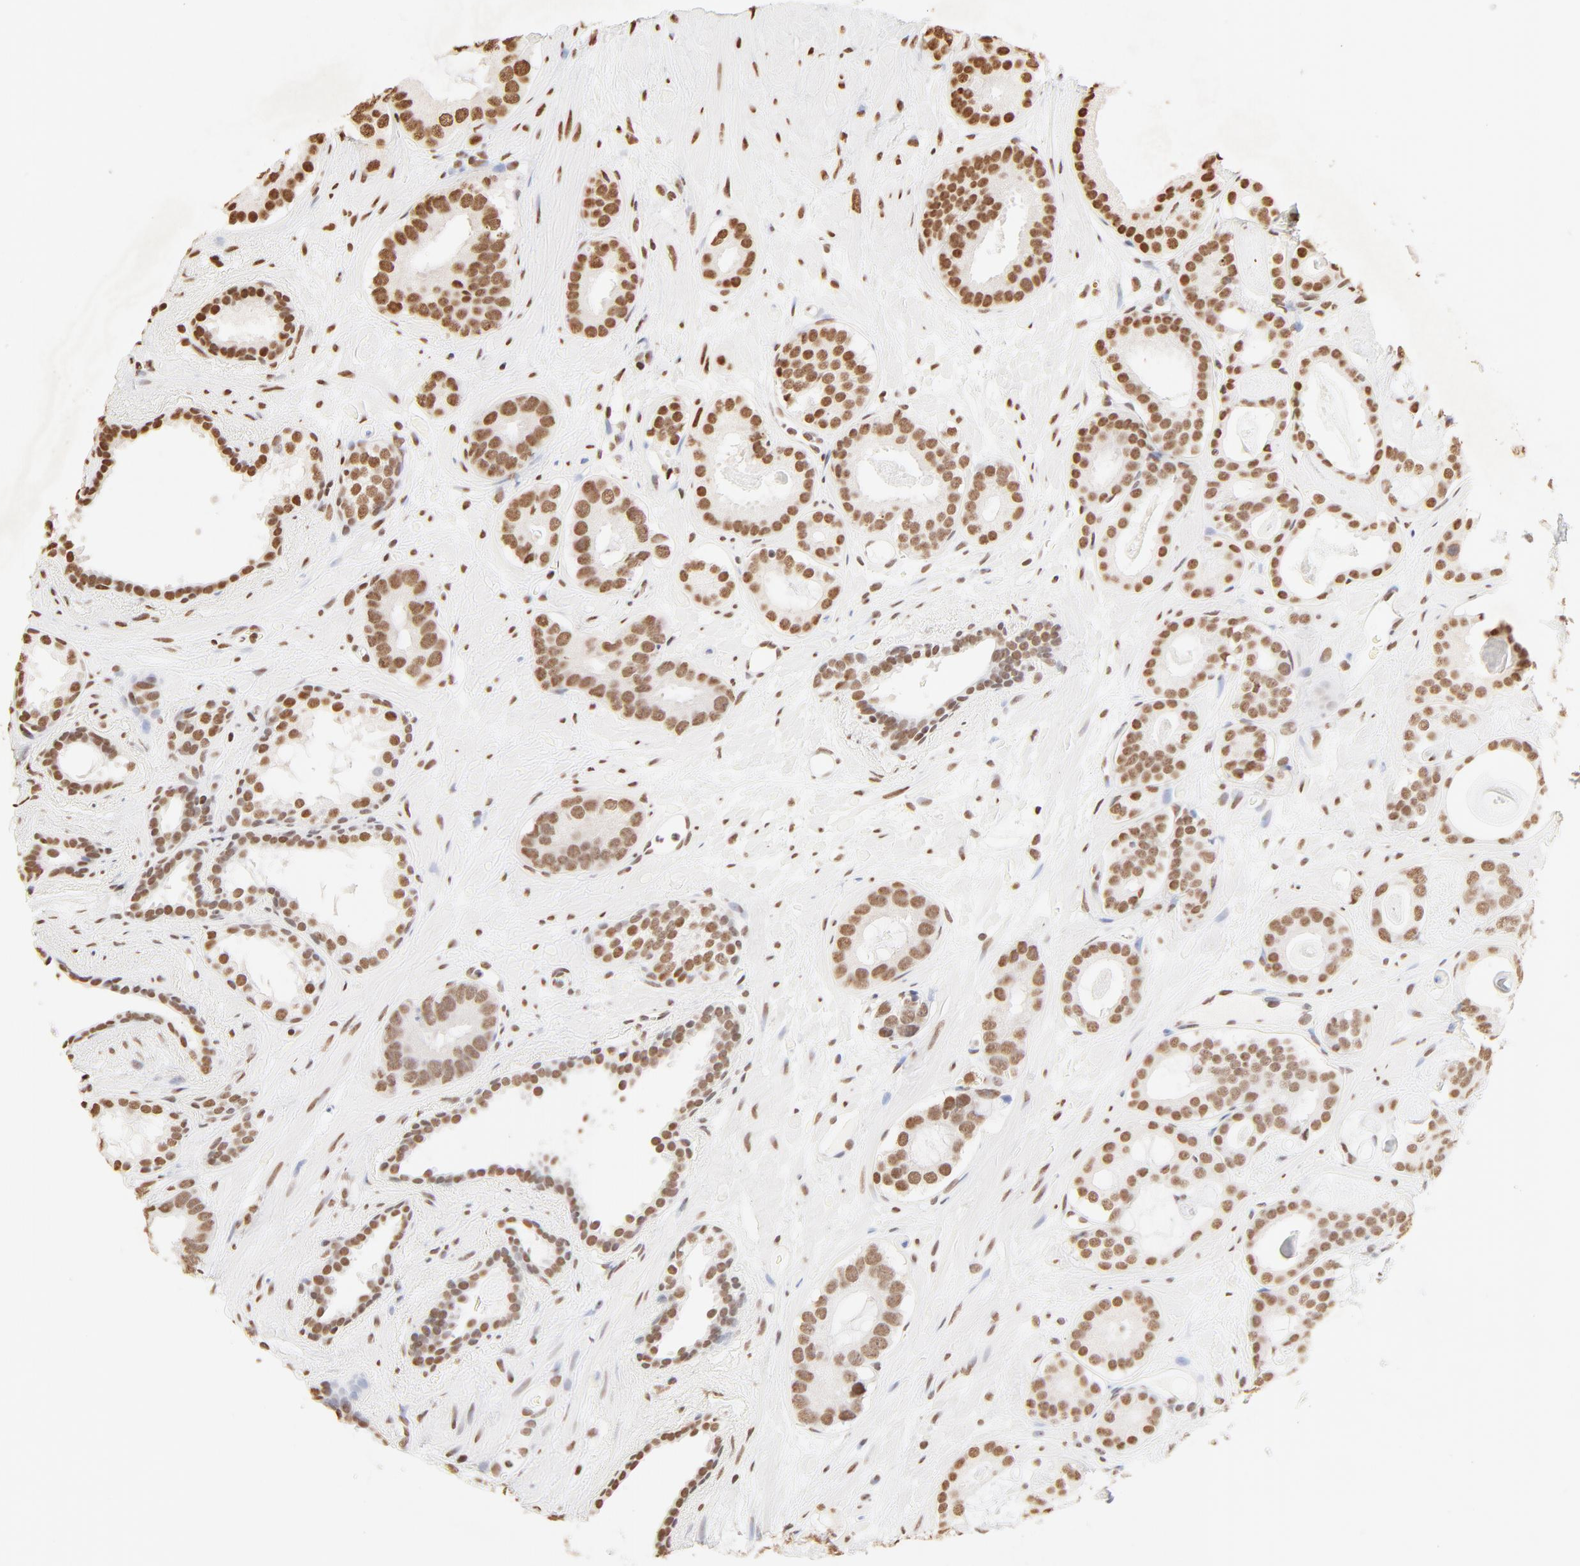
{"staining": {"intensity": "moderate", "quantity": ">75%", "location": "nuclear"}, "tissue": "prostate cancer", "cell_type": "Tumor cells", "image_type": "cancer", "snomed": [{"axis": "morphology", "description": "Adenocarcinoma, Low grade"}, {"axis": "topography", "description": "Prostate"}], "caption": "Immunohistochemical staining of prostate low-grade adenocarcinoma shows medium levels of moderate nuclear protein staining in approximately >75% of tumor cells.", "gene": "ZNF540", "patient": {"sex": "male", "age": 57}}